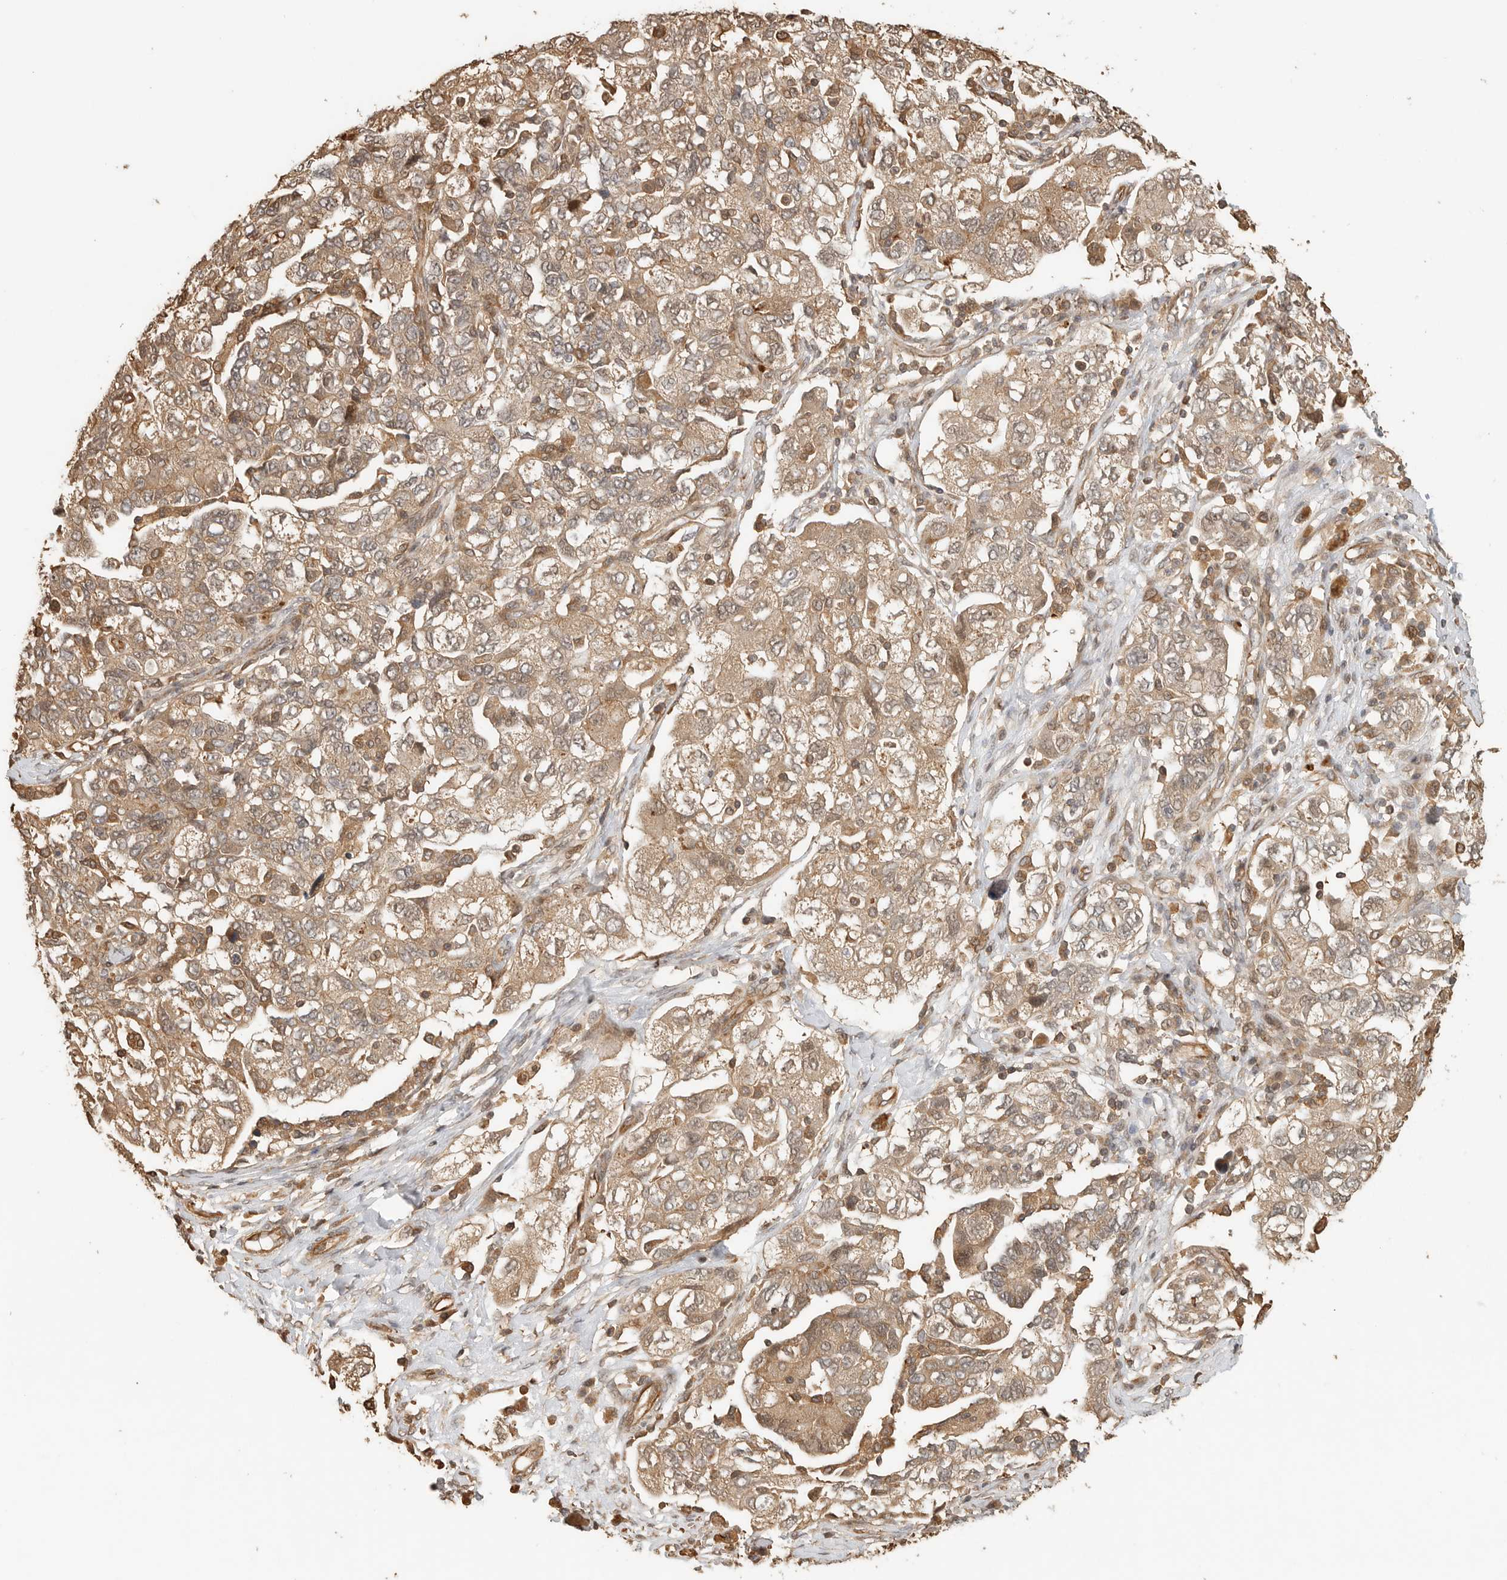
{"staining": {"intensity": "moderate", "quantity": ">75%", "location": "cytoplasmic/membranous"}, "tissue": "ovarian cancer", "cell_type": "Tumor cells", "image_type": "cancer", "snomed": [{"axis": "morphology", "description": "Carcinoma, NOS"}, {"axis": "morphology", "description": "Cystadenocarcinoma, serous, NOS"}, {"axis": "topography", "description": "Ovary"}], "caption": "Ovarian serous cystadenocarcinoma stained for a protein shows moderate cytoplasmic/membranous positivity in tumor cells. The protein is stained brown, and the nuclei are stained in blue (DAB (3,3'-diaminobenzidine) IHC with brightfield microscopy, high magnification).", "gene": "OTUD6B", "patient": {"sex": "female", "age": 69}}